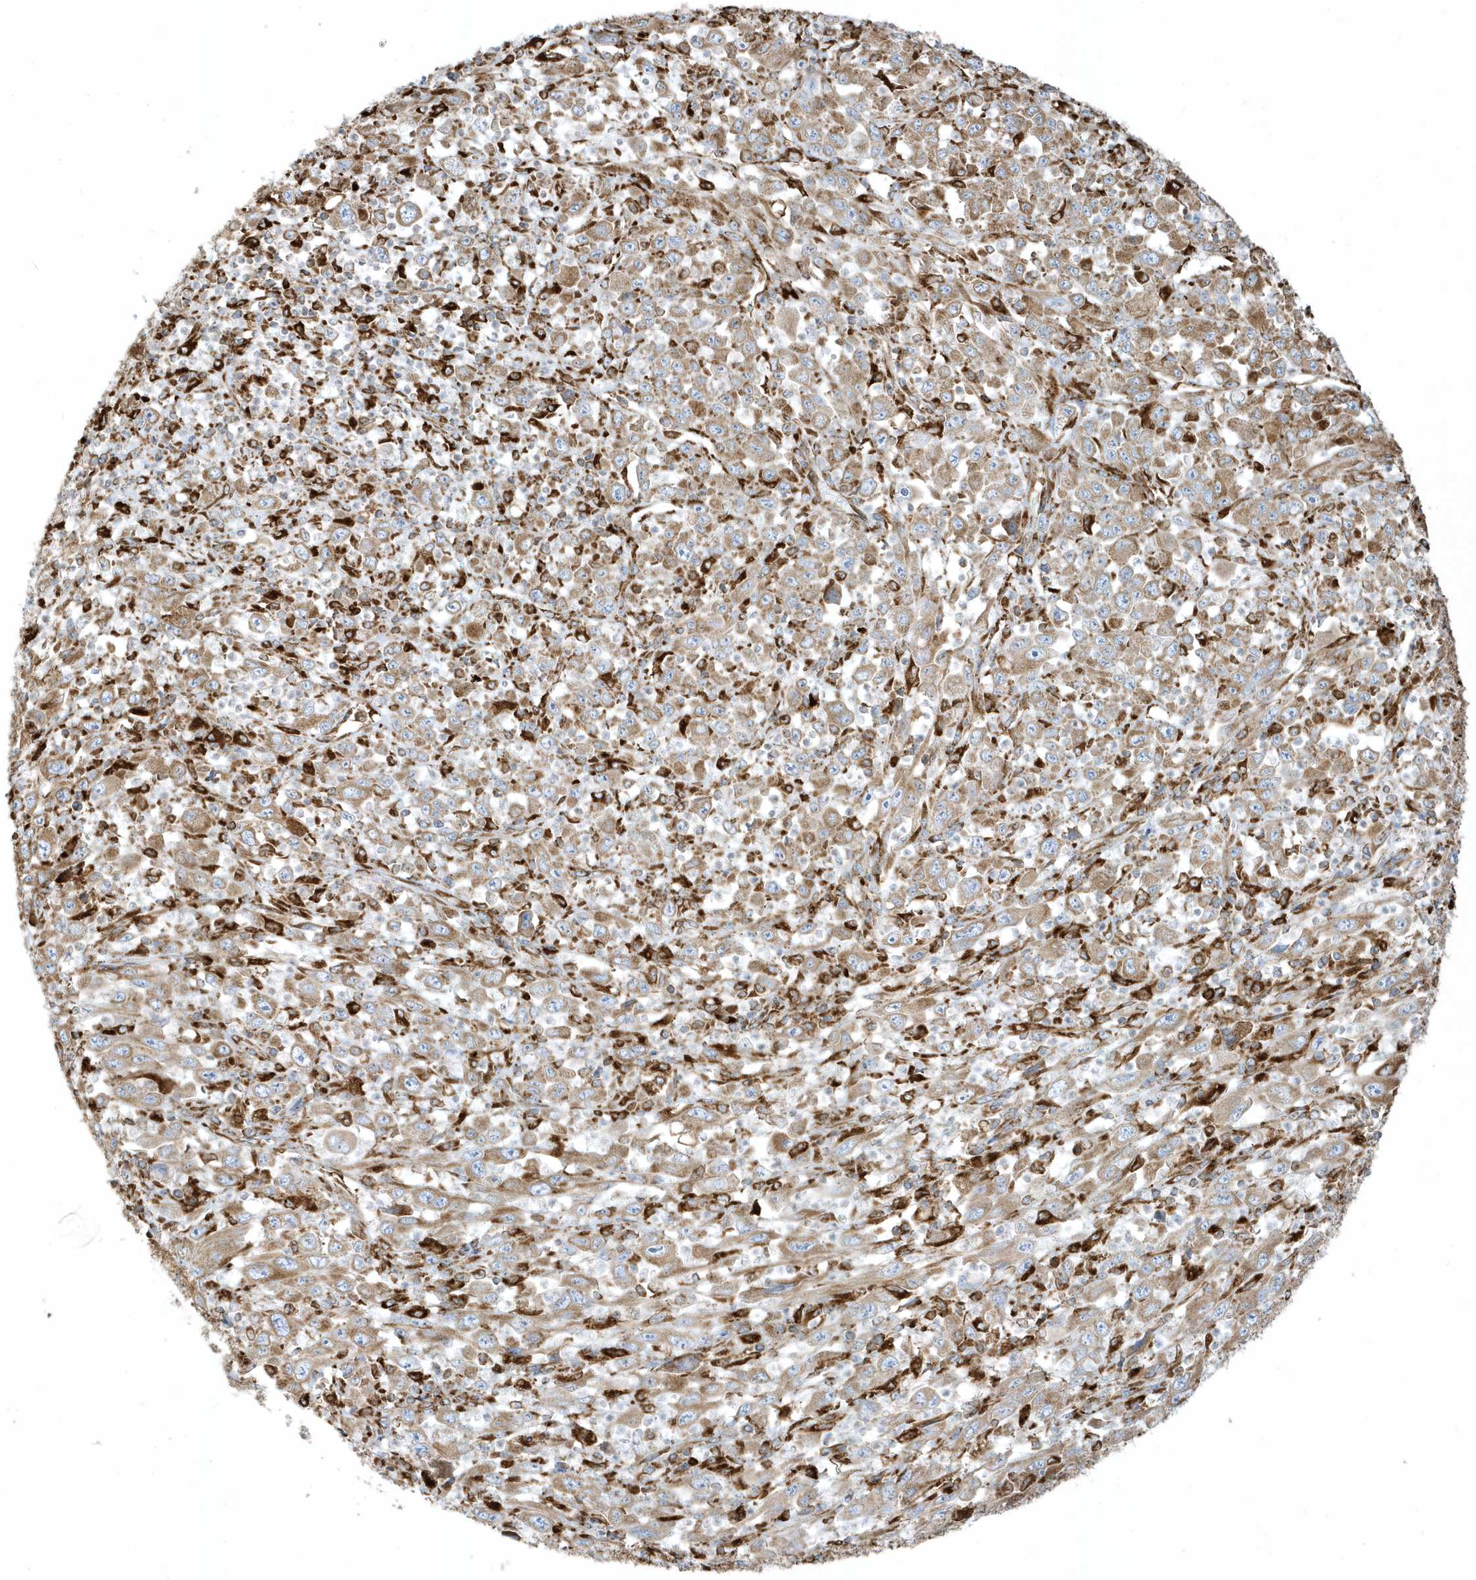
{"staining": {"intensity": "moderate", "quantity": ">75%", "location": "cytoplasmic/membranous"}, "tissue": "melanoma", "cell_type": "Tumor cells", "image_type": "cancer", "snomed": [{"axis": "morphology", "description": "Malignant melanoma, Metastatic site"}, {"axis": "topography", "description": "Skin"}], "caption": "IHC (DAB) staining of malignant melanoma (metastatic site) exhibits moderate cytoplasmic/membranous protein positivity in approximately >75% of tumor cells.", "gene": "PDIA6", "patient": {"sex": "female", "age": 56}}